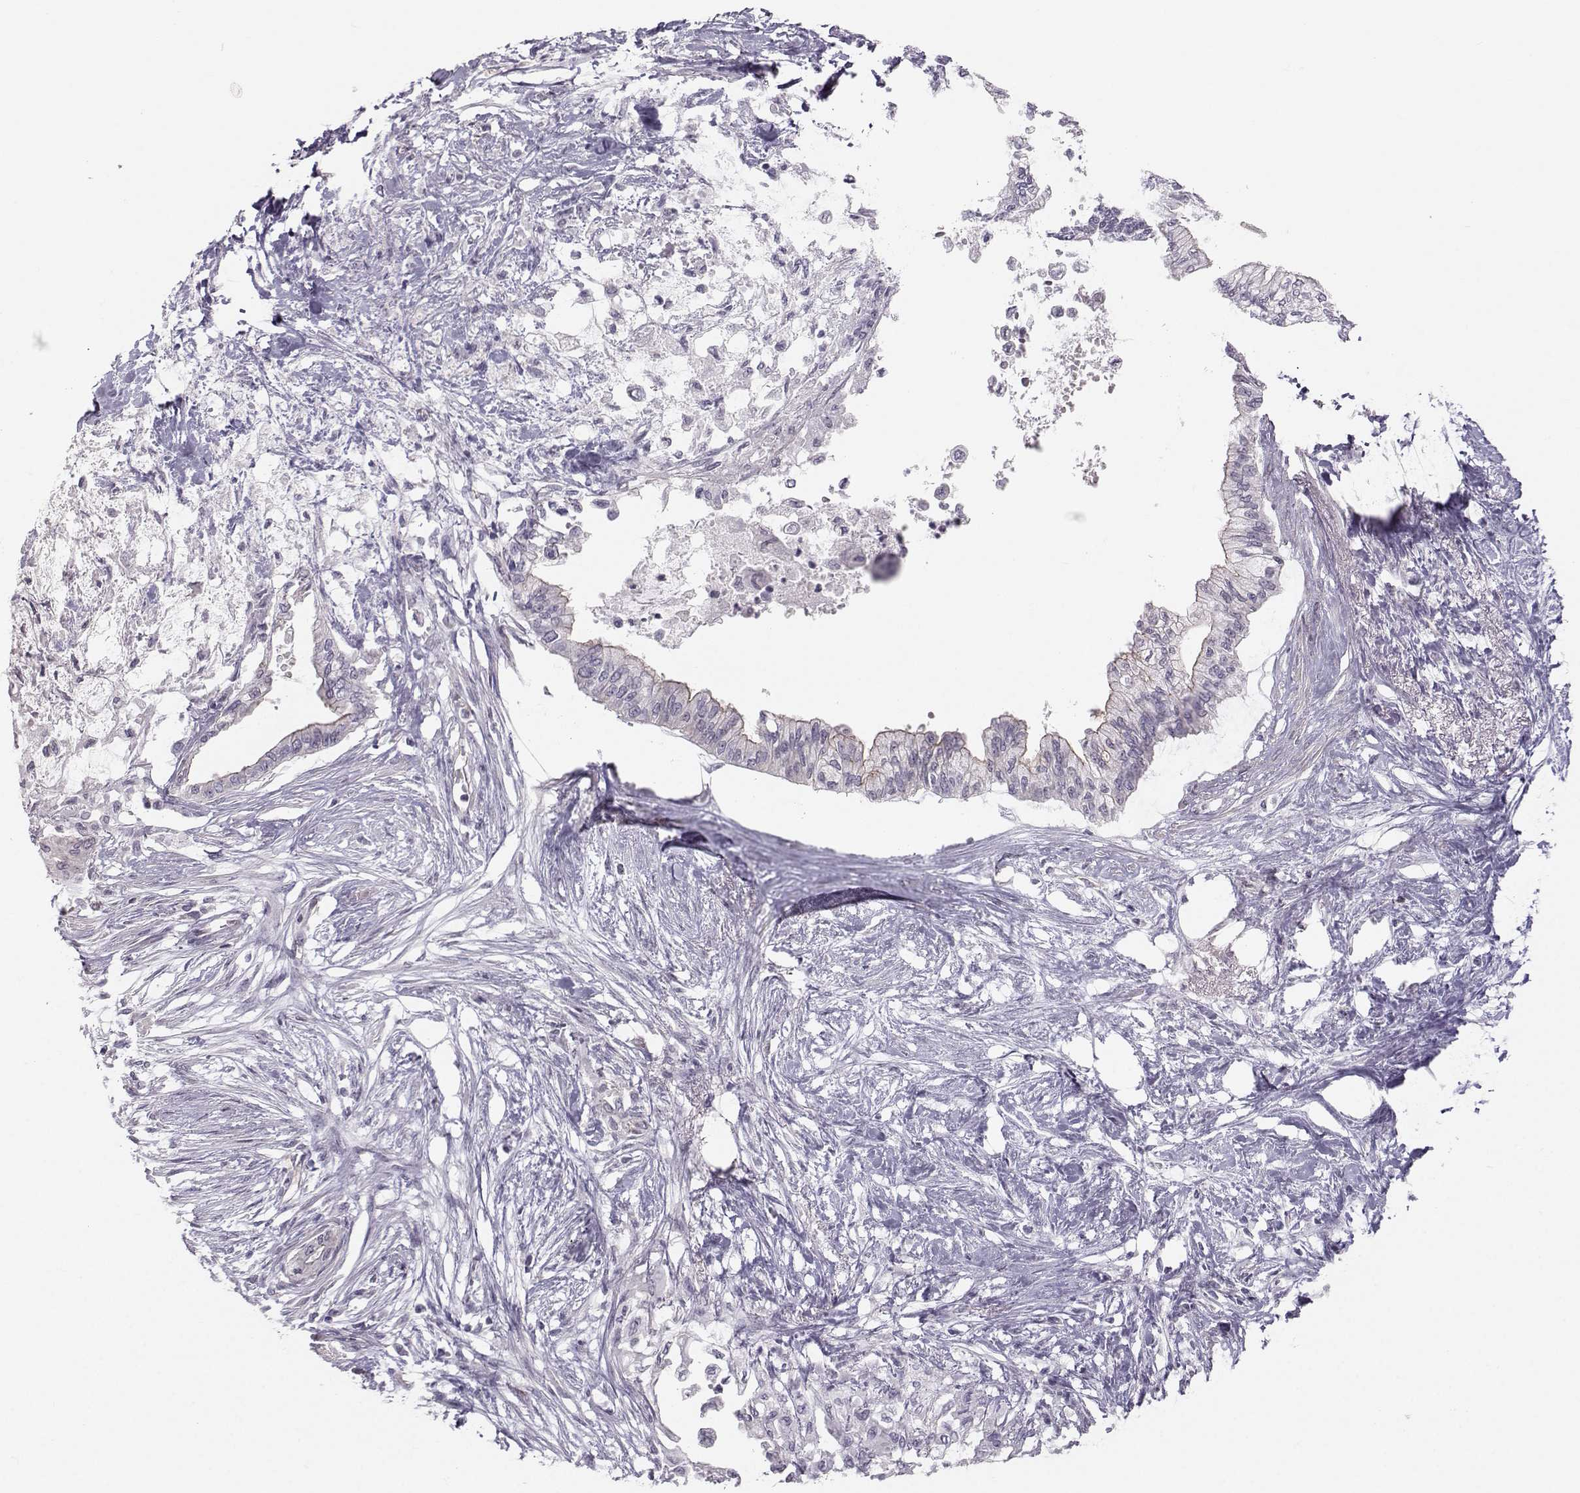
{"staining": {"intensity": "negative", "quantity": "none", "location": "none"}, "tissue": "pancreatic cancer", "cell_type": "Tumor cells", "image_type": "cancer", "snomed": [{"axis": "morphology", "description": "Normal tissue, NOS"}, {"axis": "morphology", "description": "Adenocarcinoma, NOS"}, {"axis": "topography", "description": "Pancreas"}, {"axis": "topography", "description": "Duodenum"}], "caption": "High power microscopy micrograph of an immunohistochemistry (IHC) photomicrograph of pancreatic adenocarcinoma, revealing no significant positivity in tumor cells.", "gene": "MAST1", "patient": {"sex": "female", "age": 60}}